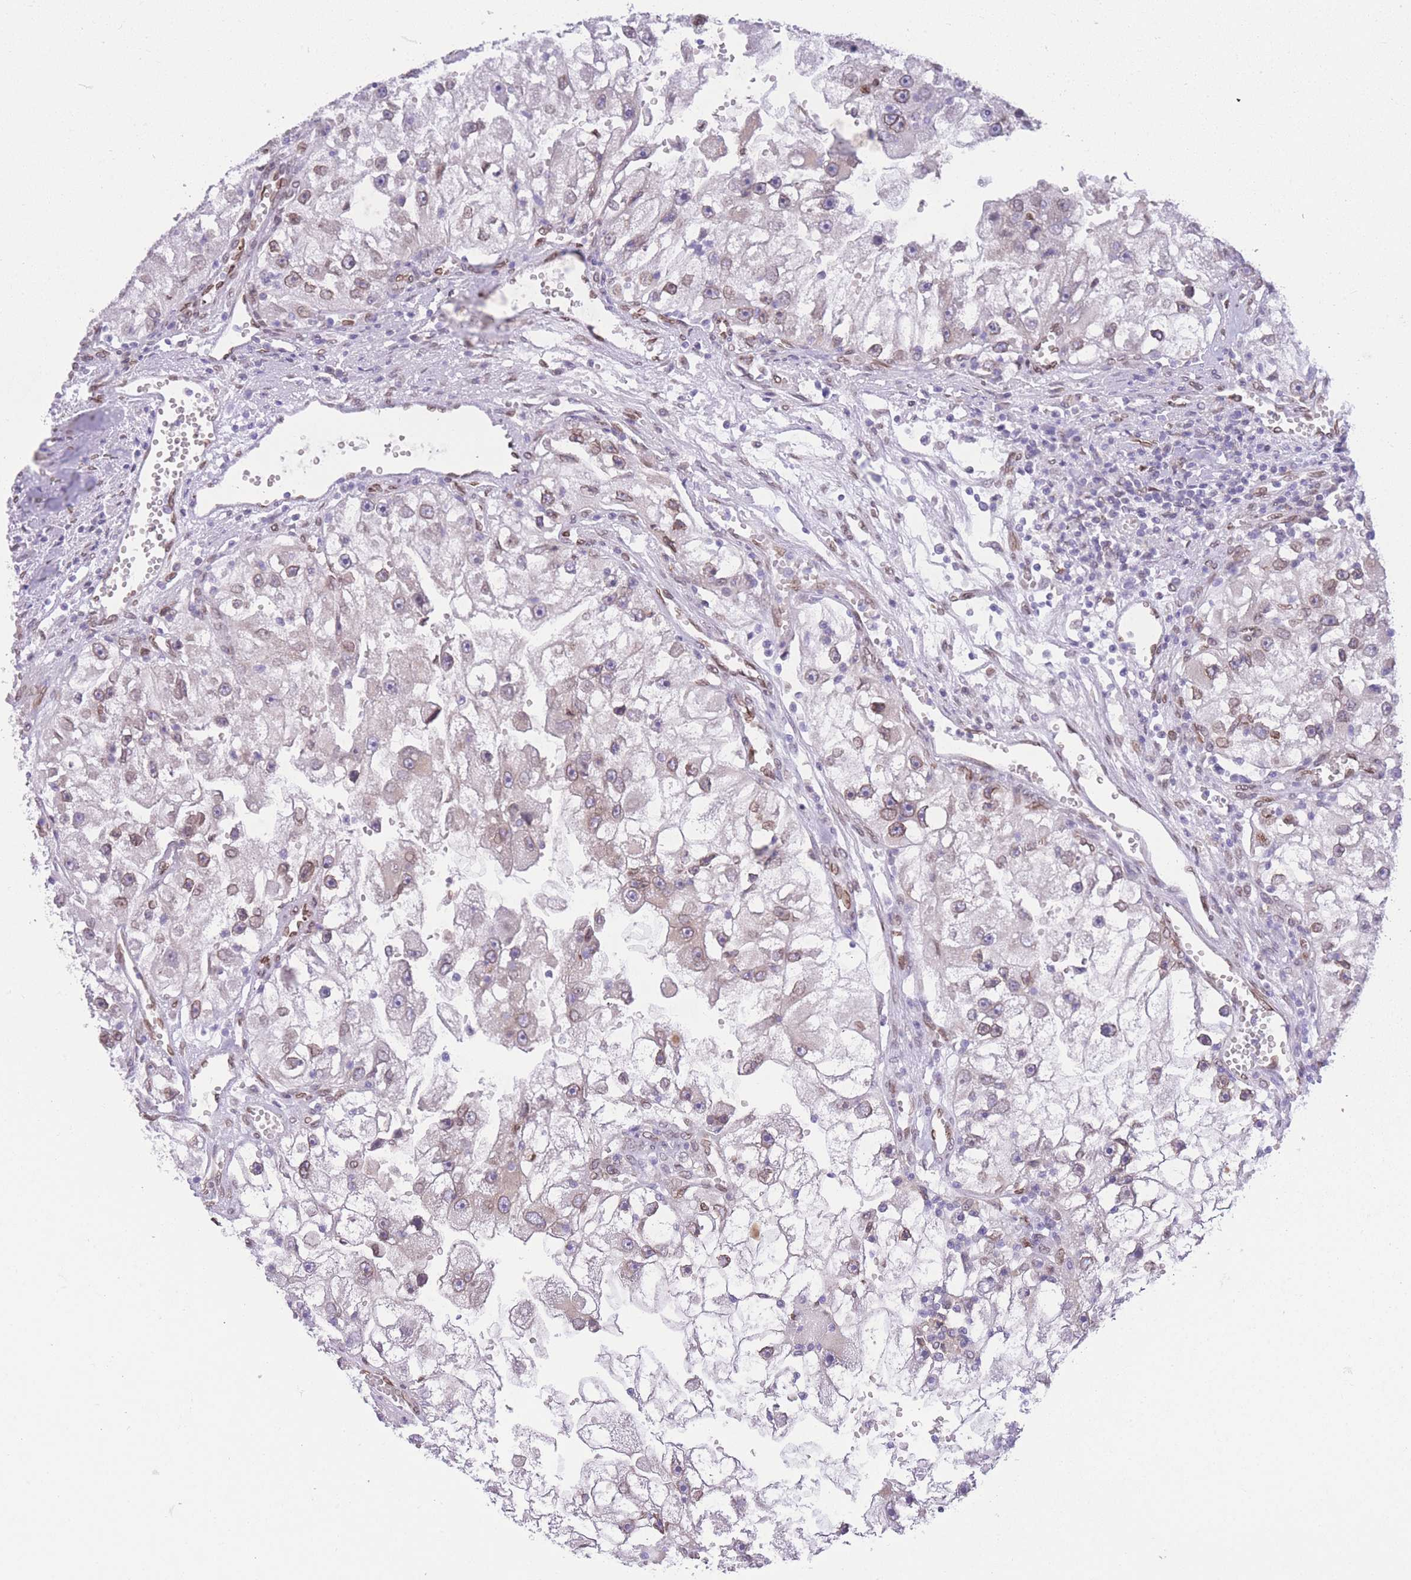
{"staining": {"intensity": "weak", "quantity": ">75%", "location": "cytoplasmic/membranous,nuclear"}, "tissue": "renal cancer", "cell_type": "Tumor cells", "image_type": "cancer", "snomed": [{"axis": "morphology", "description": "Adenocarcinoma, NOS"}, {"axis": "topography", "description": "Kidney"}], "caption": "Immunohistochemical staining of human adenocarcinoma (renal) exhibits low levels of weak cytoplasmic/membranous and nuclear protein expression in about >75% of tumor cells.", "gene": "OR10AD1", "patient": {"sex": "male", "age": 63}}